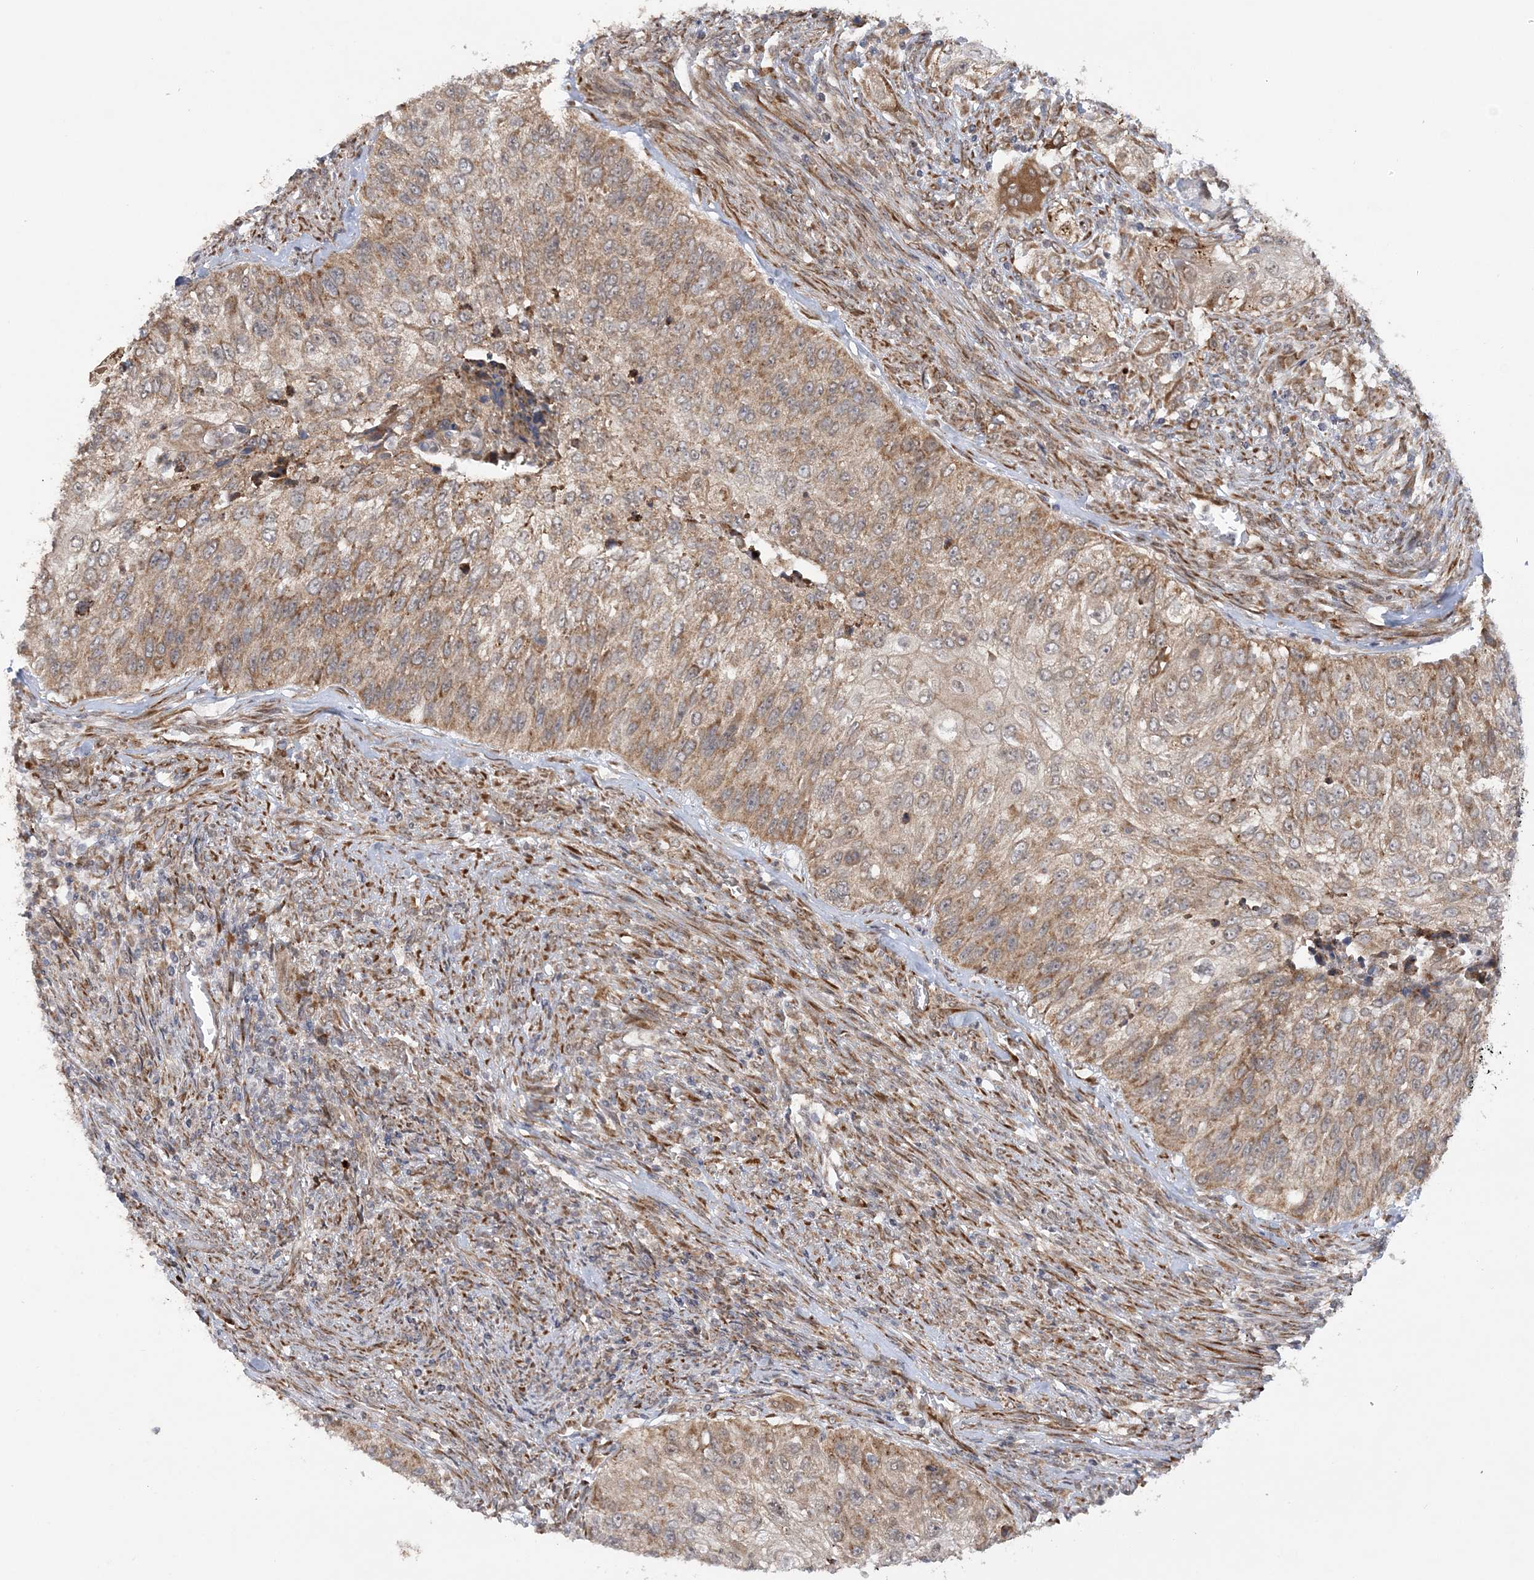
{"staining": {"intensity": "moderate", "quantity": ">75%", "location": "cytoplasmic/membranous"}, "tissue": "urothelial cancer", "cell_type": "Tumor cells", "image_type": "cancer", "snomed": [{"axis": "morphology", "description": "Urothelial carcinoma, High grade"}, {"axis": "topography", "description": "Urinary bladder"}], "caption": "Human urothelial cancer stained with a protein marker reveals moderate staining in tumor cells.", "gene": "MRPL47", "patient": {"sex": "female", "age": 60}}